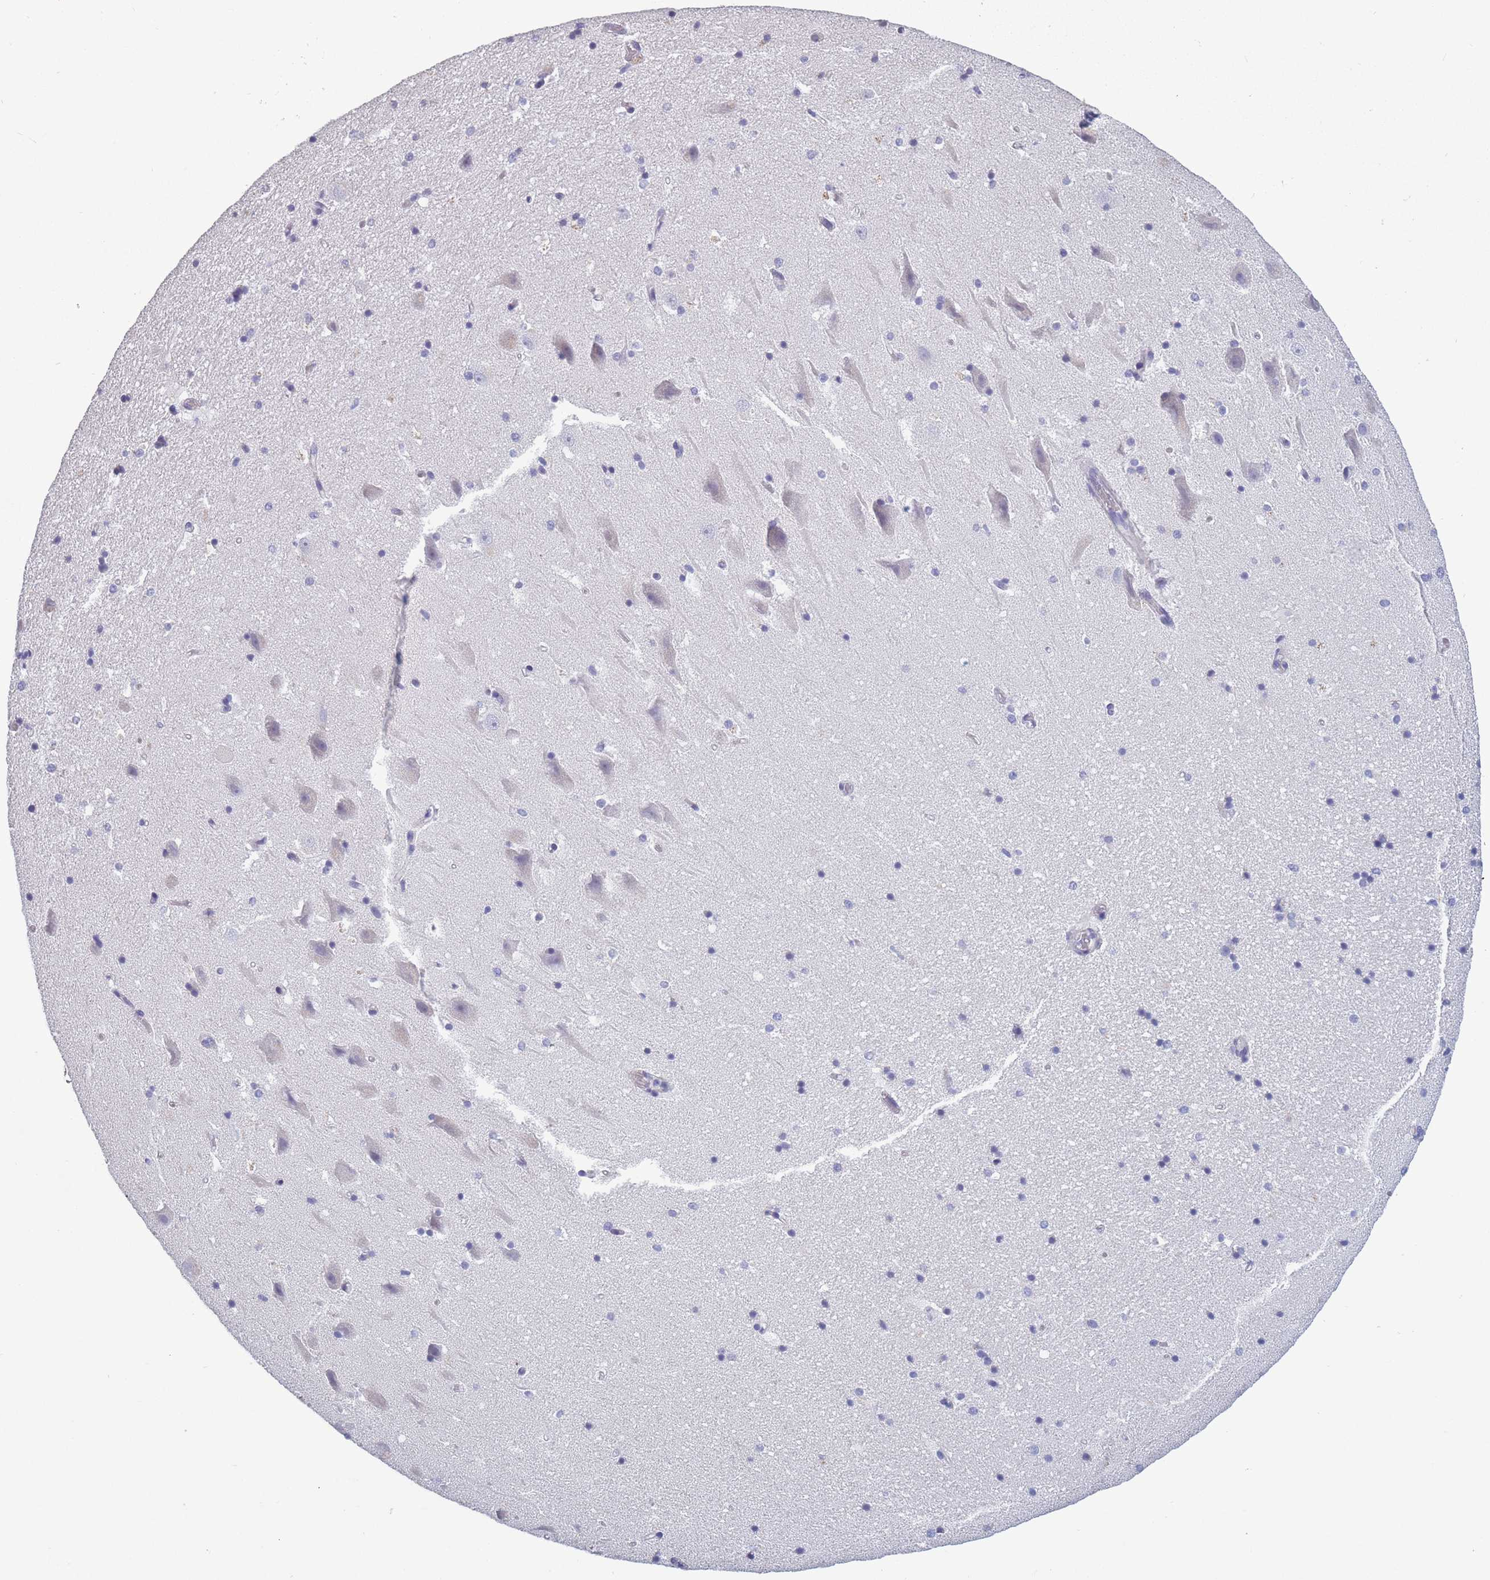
{"staining": {"intensity": "moderate", "quantity": "<25%", "location": "cytoplasmic/membranous"}, "tissue": "hippocampus", "cell_type": "Glial cells", "image_type": "normal", "snomed": [{"axis": "morphology", "description": "Normal tissue, NOS"}, {"axis": "topography", "description": "Hippocampus"}], "caption": "Normal hippocampus displays moderate cytoplasmic/membranous expression in approximately <25% of glial cells, visualized by immunohistochemistry. (brown staining indicates protein expression, while blue staining denotes nuclei).", "gene": "OR4C5", "patient": {"sex": "male", "age": 37}}